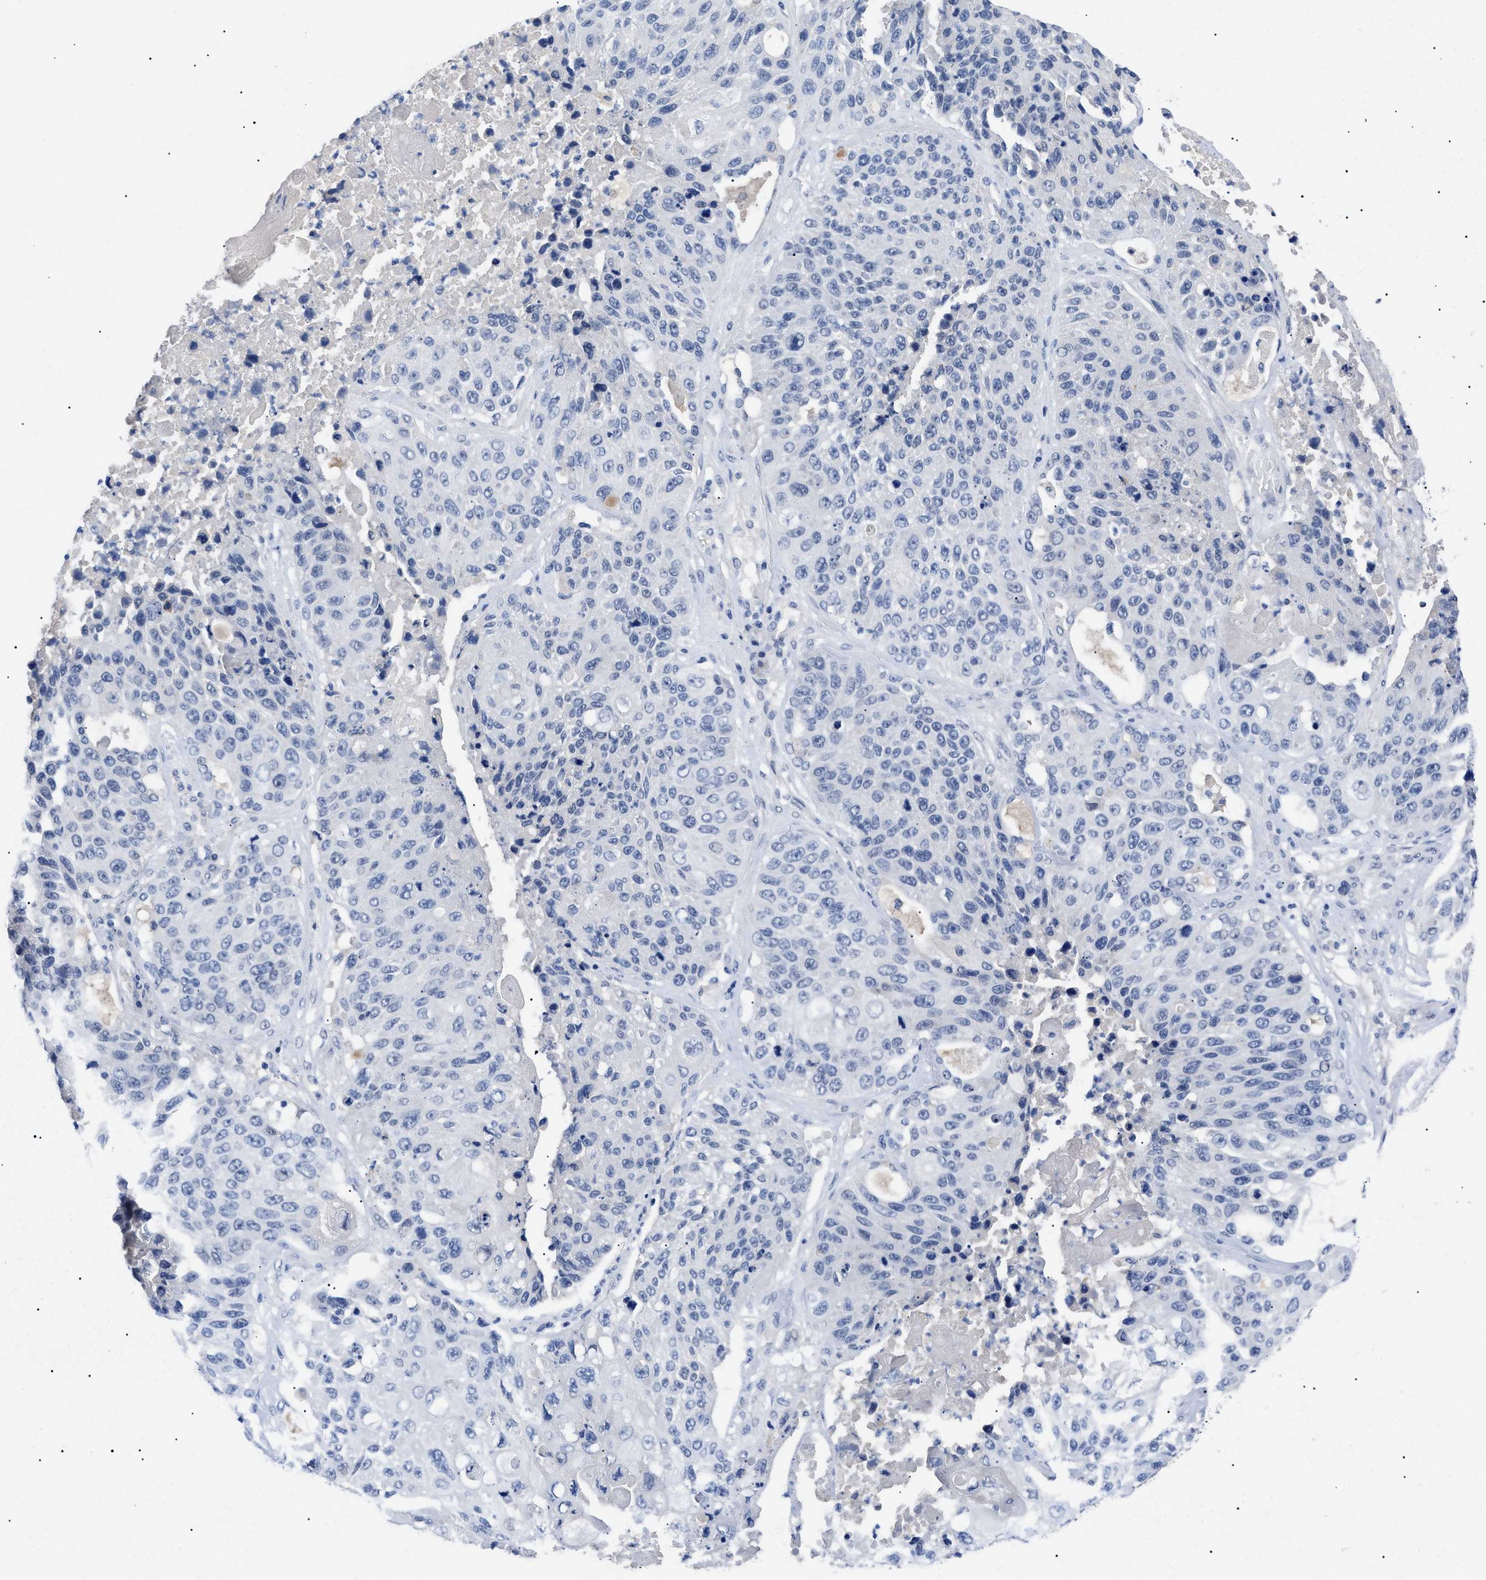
{"staining": {"intensity": "negative", "quantity": "none", "location": "none"}, "tissue": "lung cancer", "cell_type": "Tumor cells", "image_type": "cancer", "snomed": [{"axis": "morphology", "description": "Squamous cell carcinoma, NOS"}, {"axis": "topography", "description": "Lung"}], "caption": "Human lung cancer (squamous cell carcinoma) stained for a protein using immunohistochemistry (IHC) displays no expression in tumor cells.", "gene": "PRRT2", "patient": {"sex": "male", "age": 61}}